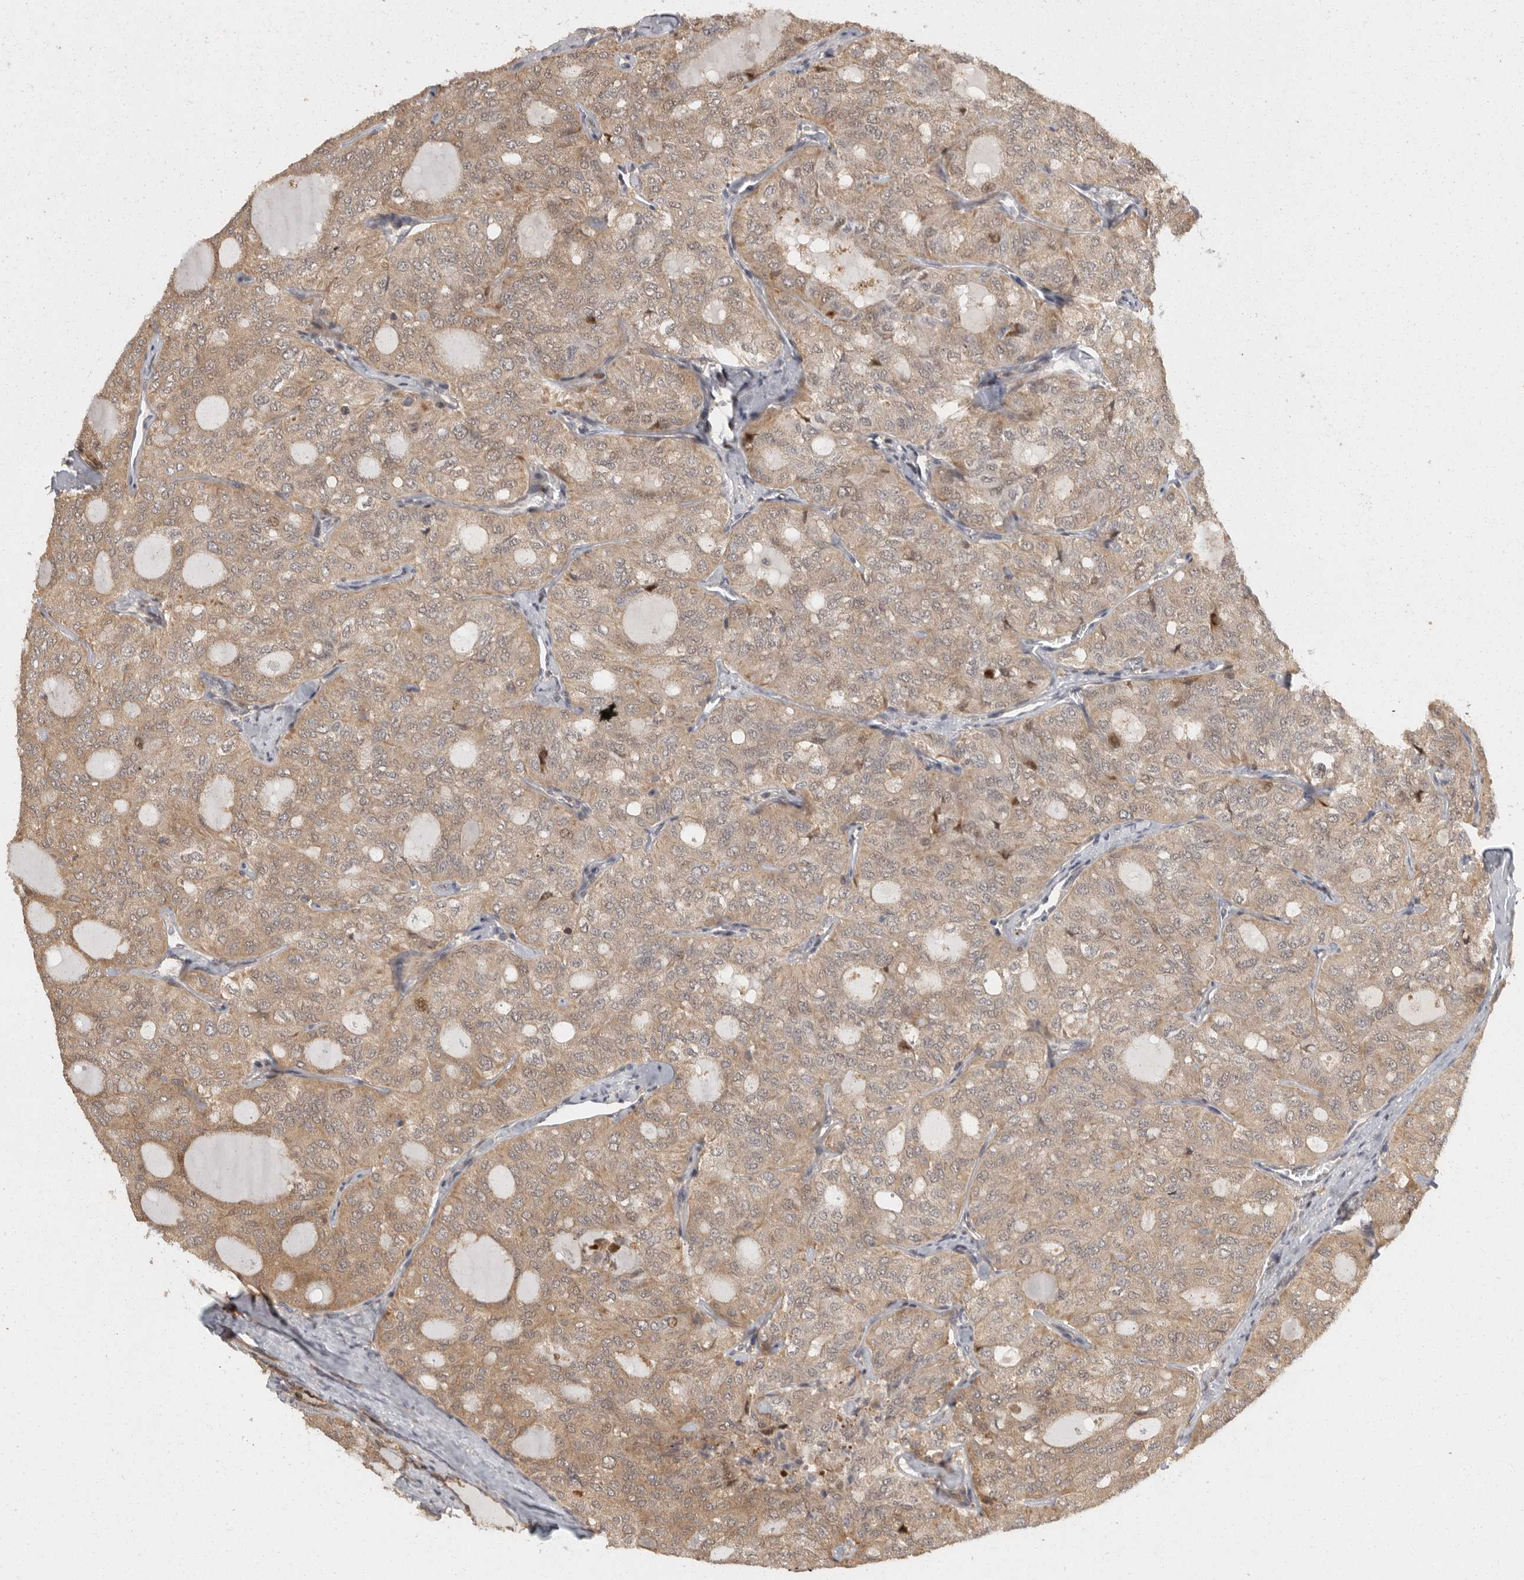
{"staining": {"intensity": "moderate", "quantity": ">75%", "location": "cytoplasmic/membranous"}, "tissue": "thyroid cancer", "cell_type": "Tumor cells", "image_type": "cancer", "snomed": [{"axis": "morphology", "description": "Follicular adenoma carcinoma, NOS"}, {"axis": "topography", "description": "Thyroid gland"}], "caption": "Tumor cells demonstrate medium levels of moderate cytoplasmic/membranous positivity in about >75% of cells in human follicular adenoma carcinoma (thyroid). The staining is performed using DAB (3,3'-diaminobenzidine) brown chromogen to label protein expression. The nuclei are counter-stained blue using hematoxylin.", "gene": "SWT1", "patient": {"sex": "male", "age": 75}}